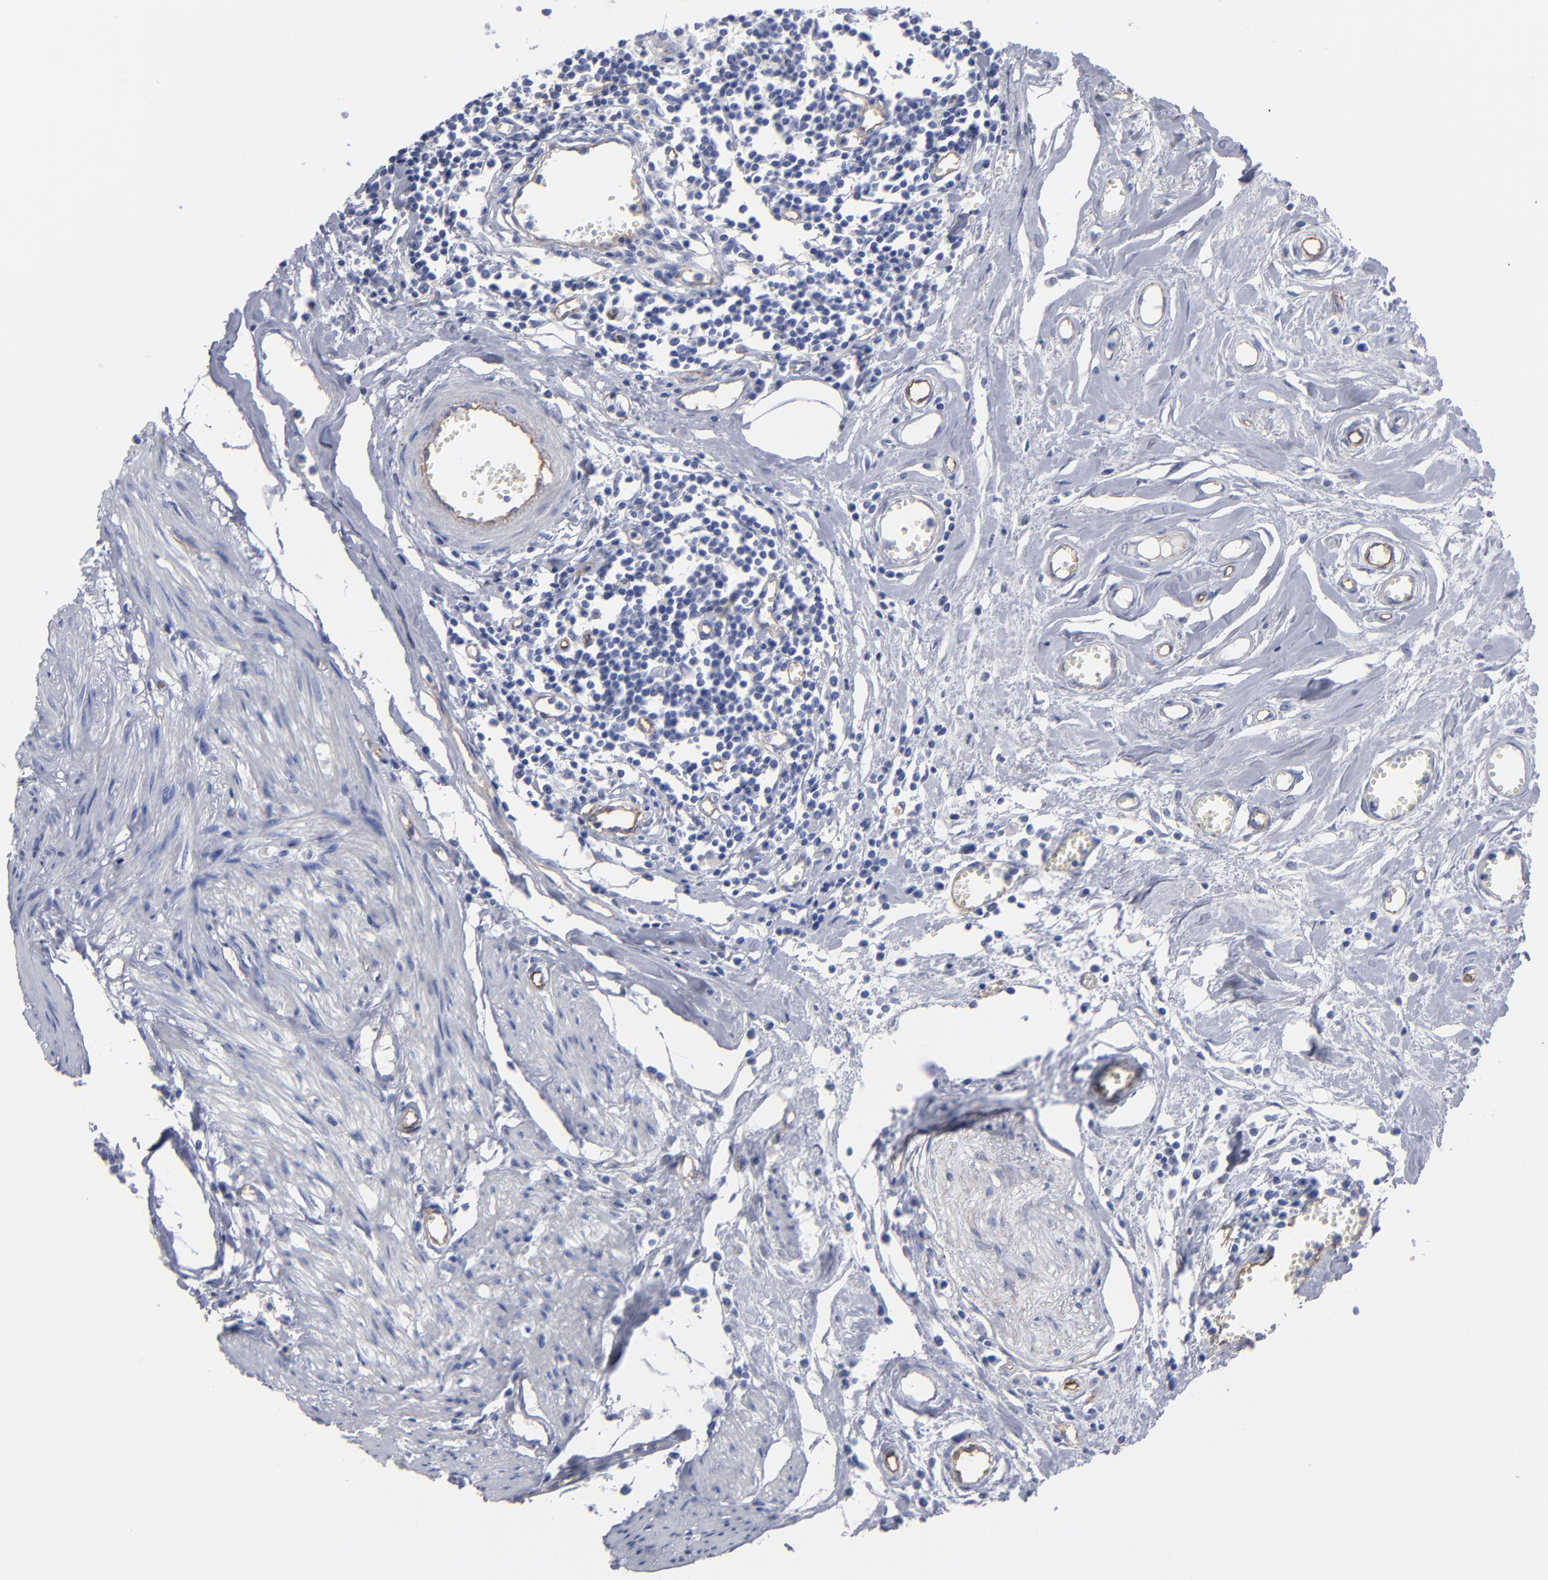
{"staining": {"intensity": "moderate", "quantity": "<25%", "location": "cytoplasmic/membranous"}, "tissue": "urothelial cancer", "cell_type": "Tumor cells", "image_type": "cancer", "snomed": [{"axis": "morphology", "description": "Urothelial carcinoma, High grade"}, {"axis": "topography", "description": "Urinary bladder"}], "caption": "Urothelial cancer tissue reveals moderate cytoplasmic/membranous expression in approximately <25% of tumor cells, visualized by immunohistochemistry.", "gene": "TM4SF1", "patient": {"sex": "male", "age": 54}}